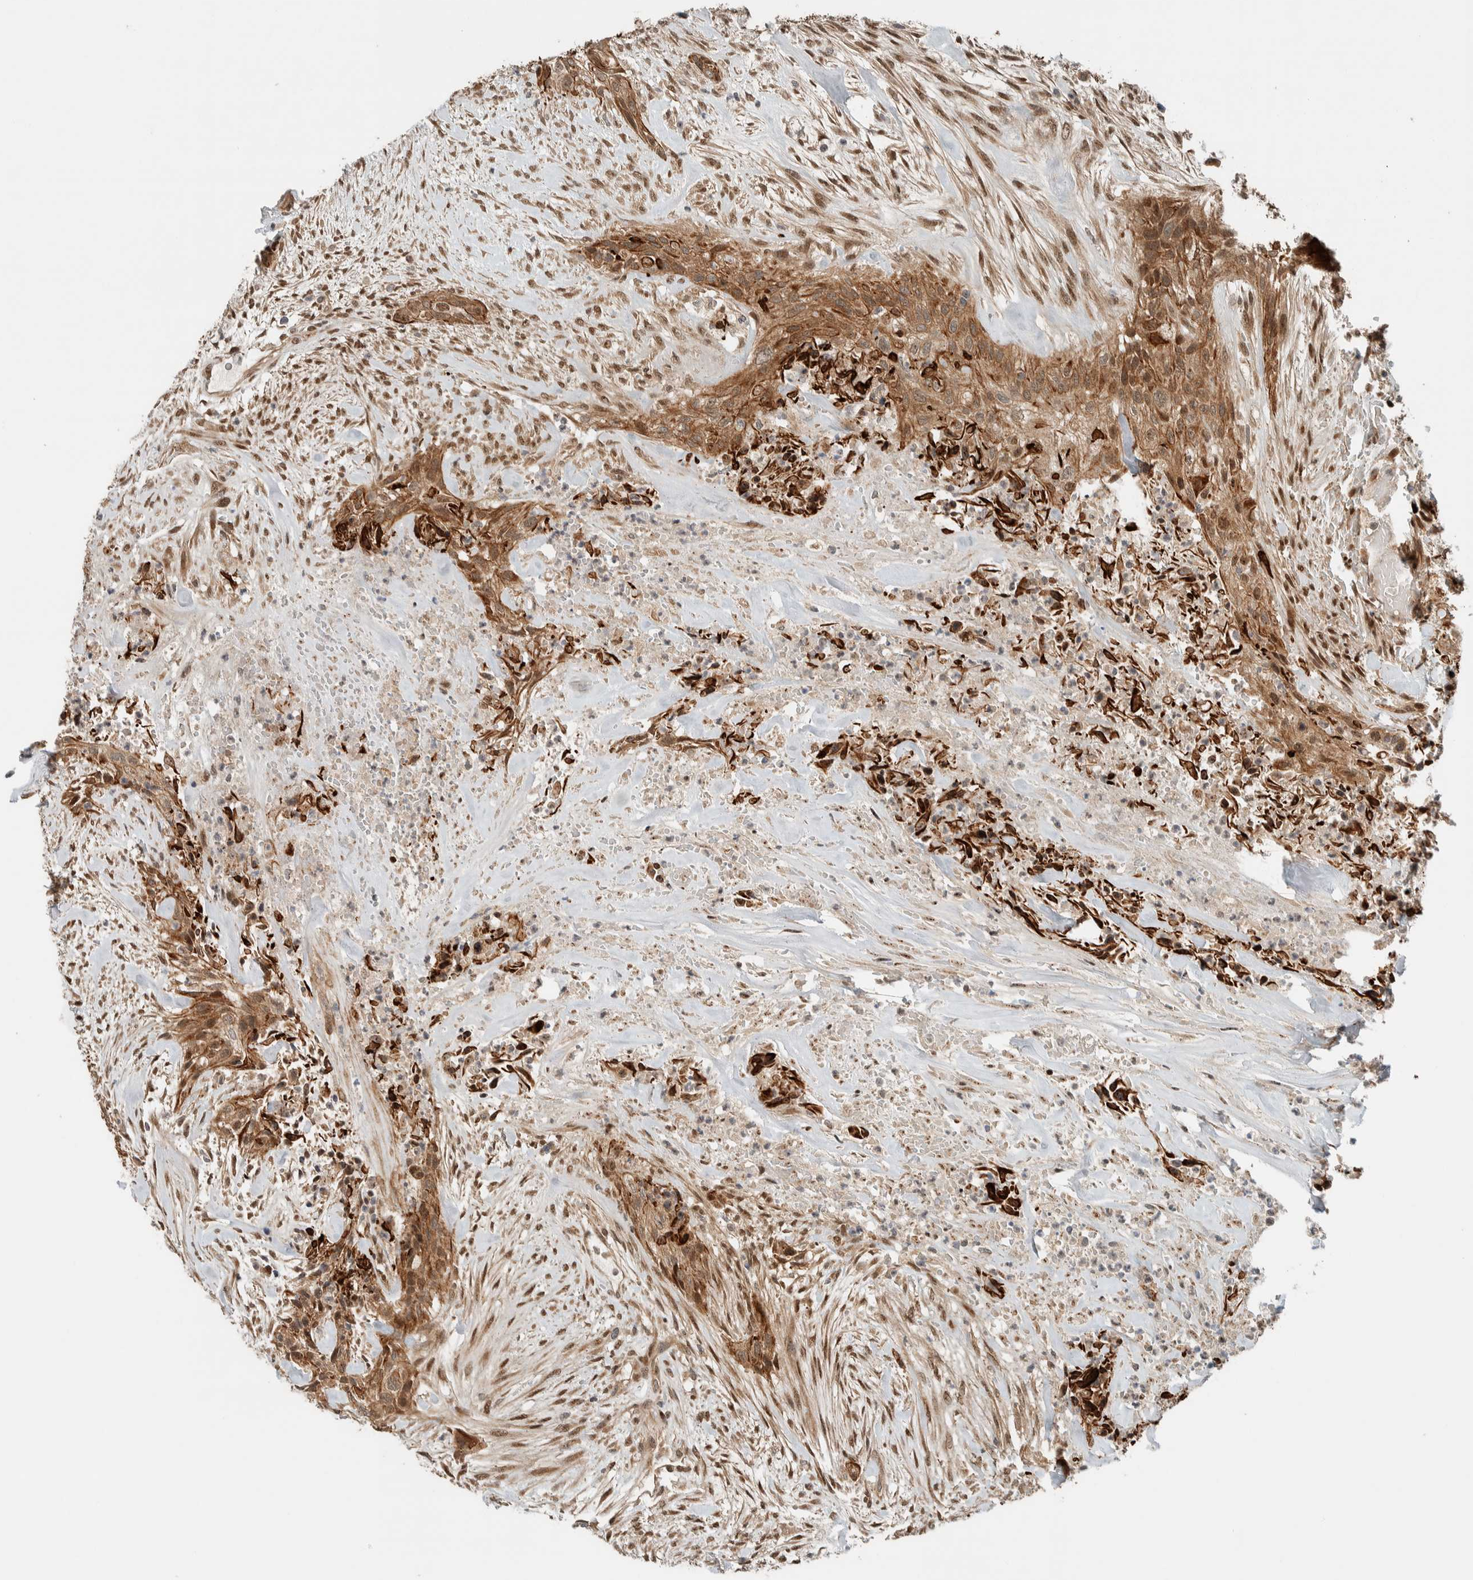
{"staining": {"intensity": "moderate", "quantity": ">75%", "location": "cytoplasmic/membranous,nuclear"}, "tissue": "urothelial cancer", "cell_type": "Tumor cells", "image_type": "cancer", "snomed": [{"axis": "morphology", "description": "Urothelial carcinoma, High grade"}, {"axis": "topography", "description": "Urinary bladder"}], "caption": "DAB (3,3'-diaminobenzidine) immunohistochemical staining of urothelial cancer demonstrates moderate cytoplasmic/membranous and nuclear protein expression in about >75% of tumor cells. (DAB (3,3'-diaminobenzidine) IHC with brightfield microscopy, high magnification).", "gene": "STXBP4", "patient": {"sex": "male", "age": 35}}